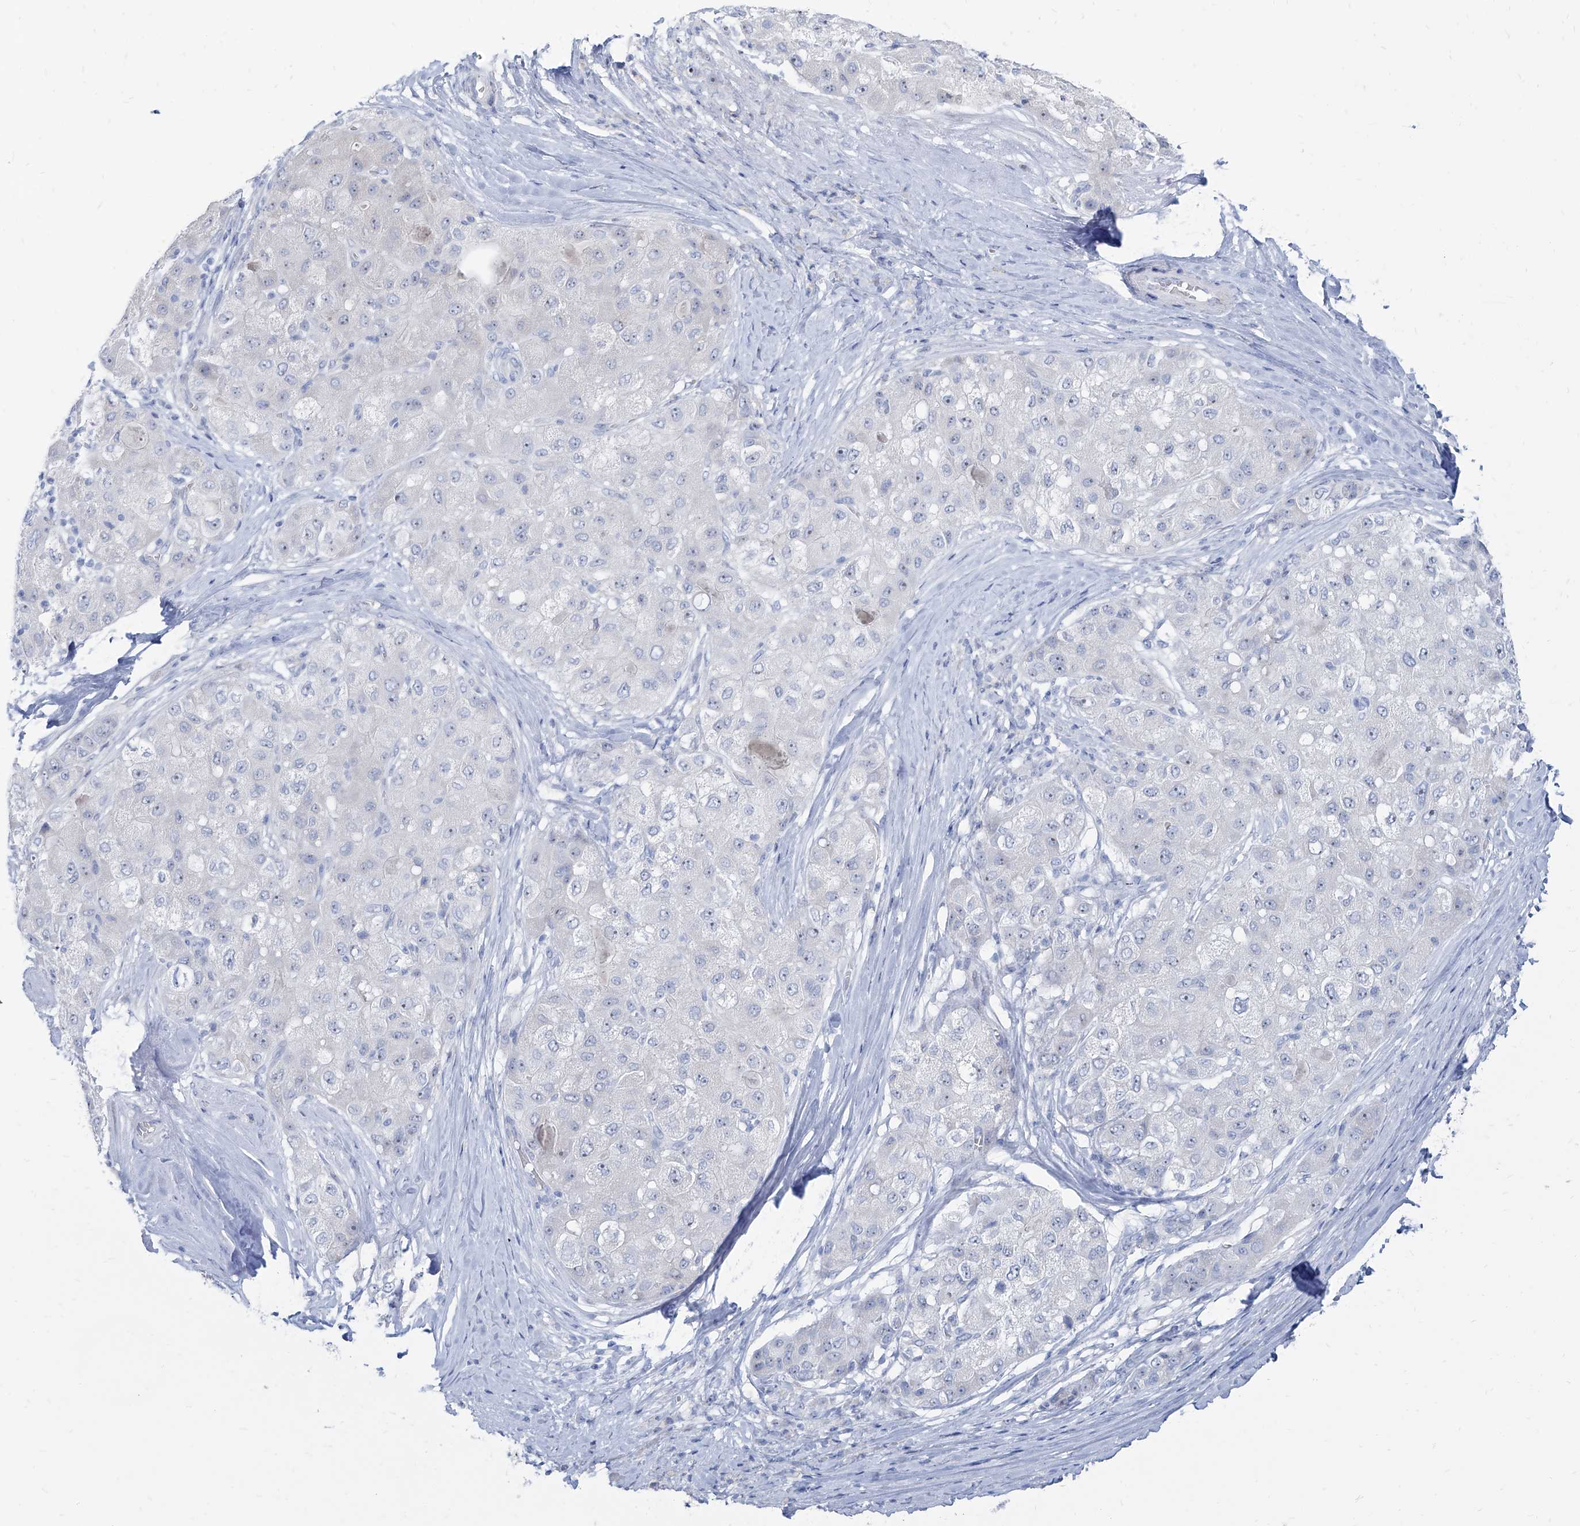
{"staining": {"intensity": "negative", "quantity": "none", "location": "none"}, "tissue": "liver cancer", "cell_type": "Tumor cells", "image_type": "cancer", "snomed": [{"axis": "morphology", "description": "Carcinoma, Hepatocellular, NOS"}, {"axis": "topography", "description": "Liver"}], "caption": "IHC micrograph of hepatocellular carcinoma (liver) stained for a protein (brown), which shows no staining in tumor cells.", "gene": "TXLNB", "patient": {"sex": "male", "age": 80}}